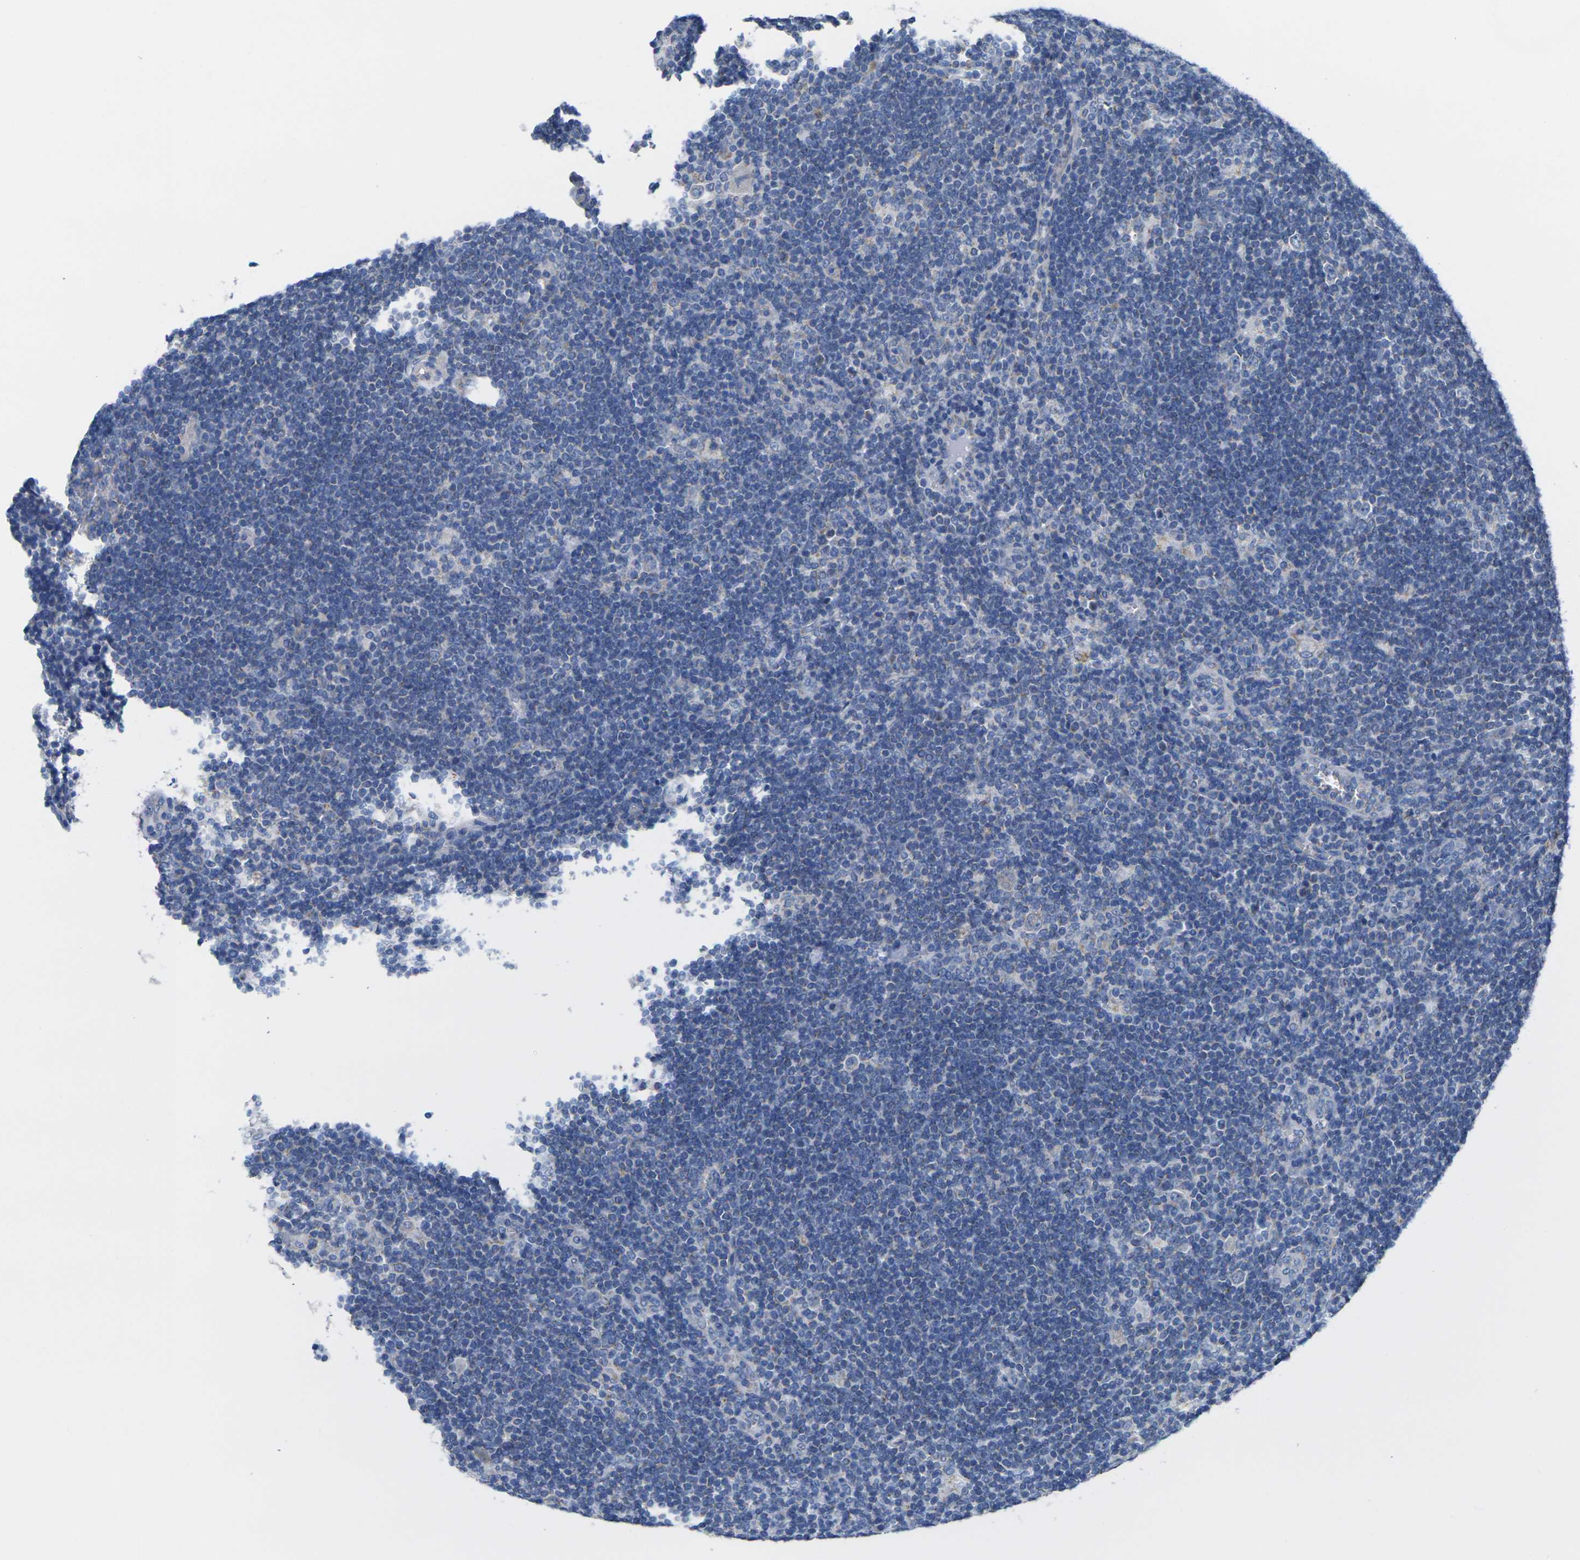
{"staining": {"intensity": "negative", "quantity": "none", "location": "none"}, "tissue": "lymphoma", "cell_type": "Tumor cells", "image_type": "cancer", "snomed": [{"axis": "morphology", "description": "Hodgkin's disease, NOS"}, {"axis": "topography", "description": "Lymph node"}], "caption": "Immunohistochemistry (IHC) of Hodgkin's disease exhibits no staining in tumor cells.", "gene": "TMEM204", "patient": {"sex": "female", "age": 57}}